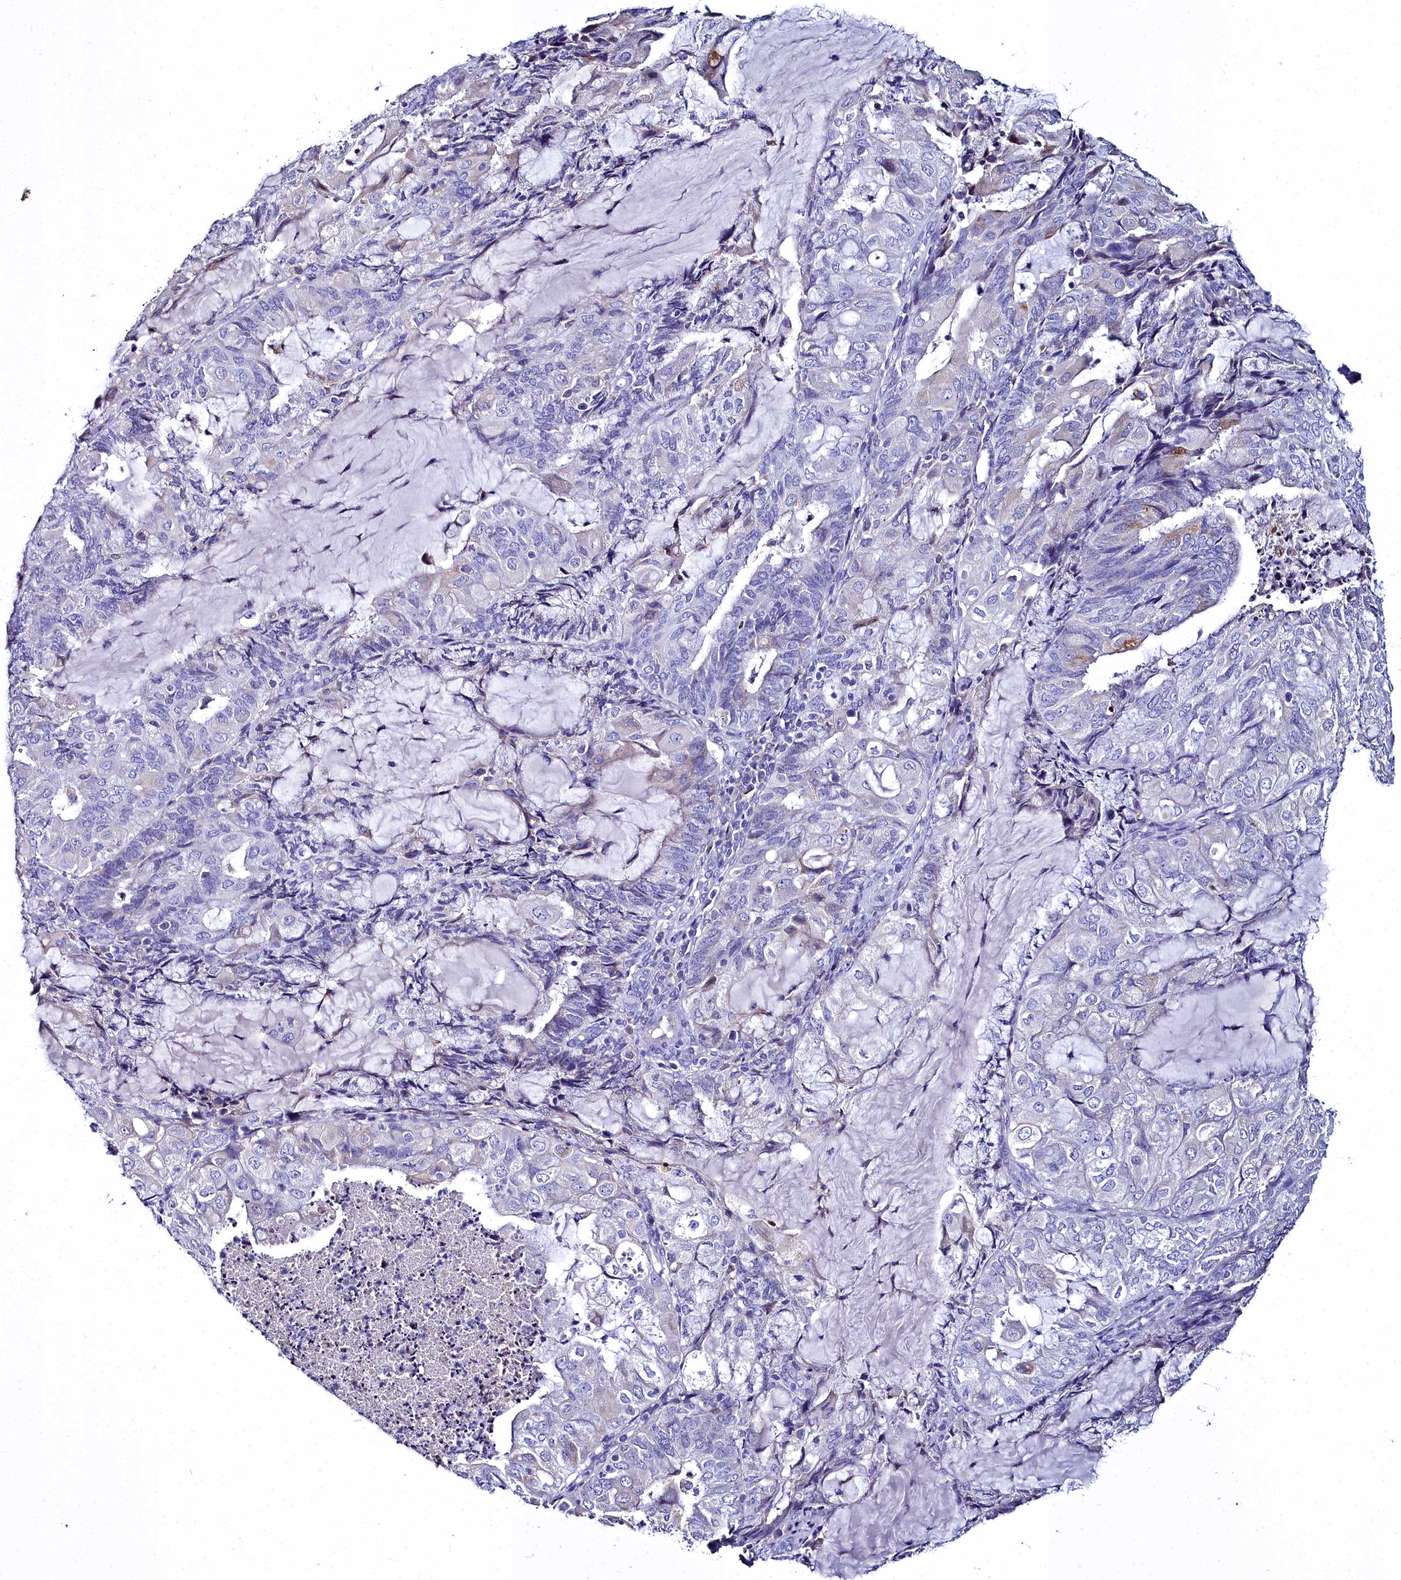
{"staining": {"intensity": "weak", "quantity": "<25%", "location": "cytoplasmic/membranous"}, "tissue": "endometrial cancer", "cell_type": "Tumor cells", "image_type": "cancer", "snomed": [{"axis": "morphology", "description": "Adenocarcinoma, NOS"}, {"axis": "topography", "description": "Endometrium"}], "caption": "A photomicrograph of endometrial cancer stained for a protein shows no brown staining in tumor cells. (DAB immunohistochemistry (IHC), high magnification).", "gene": "ELAPOR2", "patient": {"sex": "female", "age": 81}}